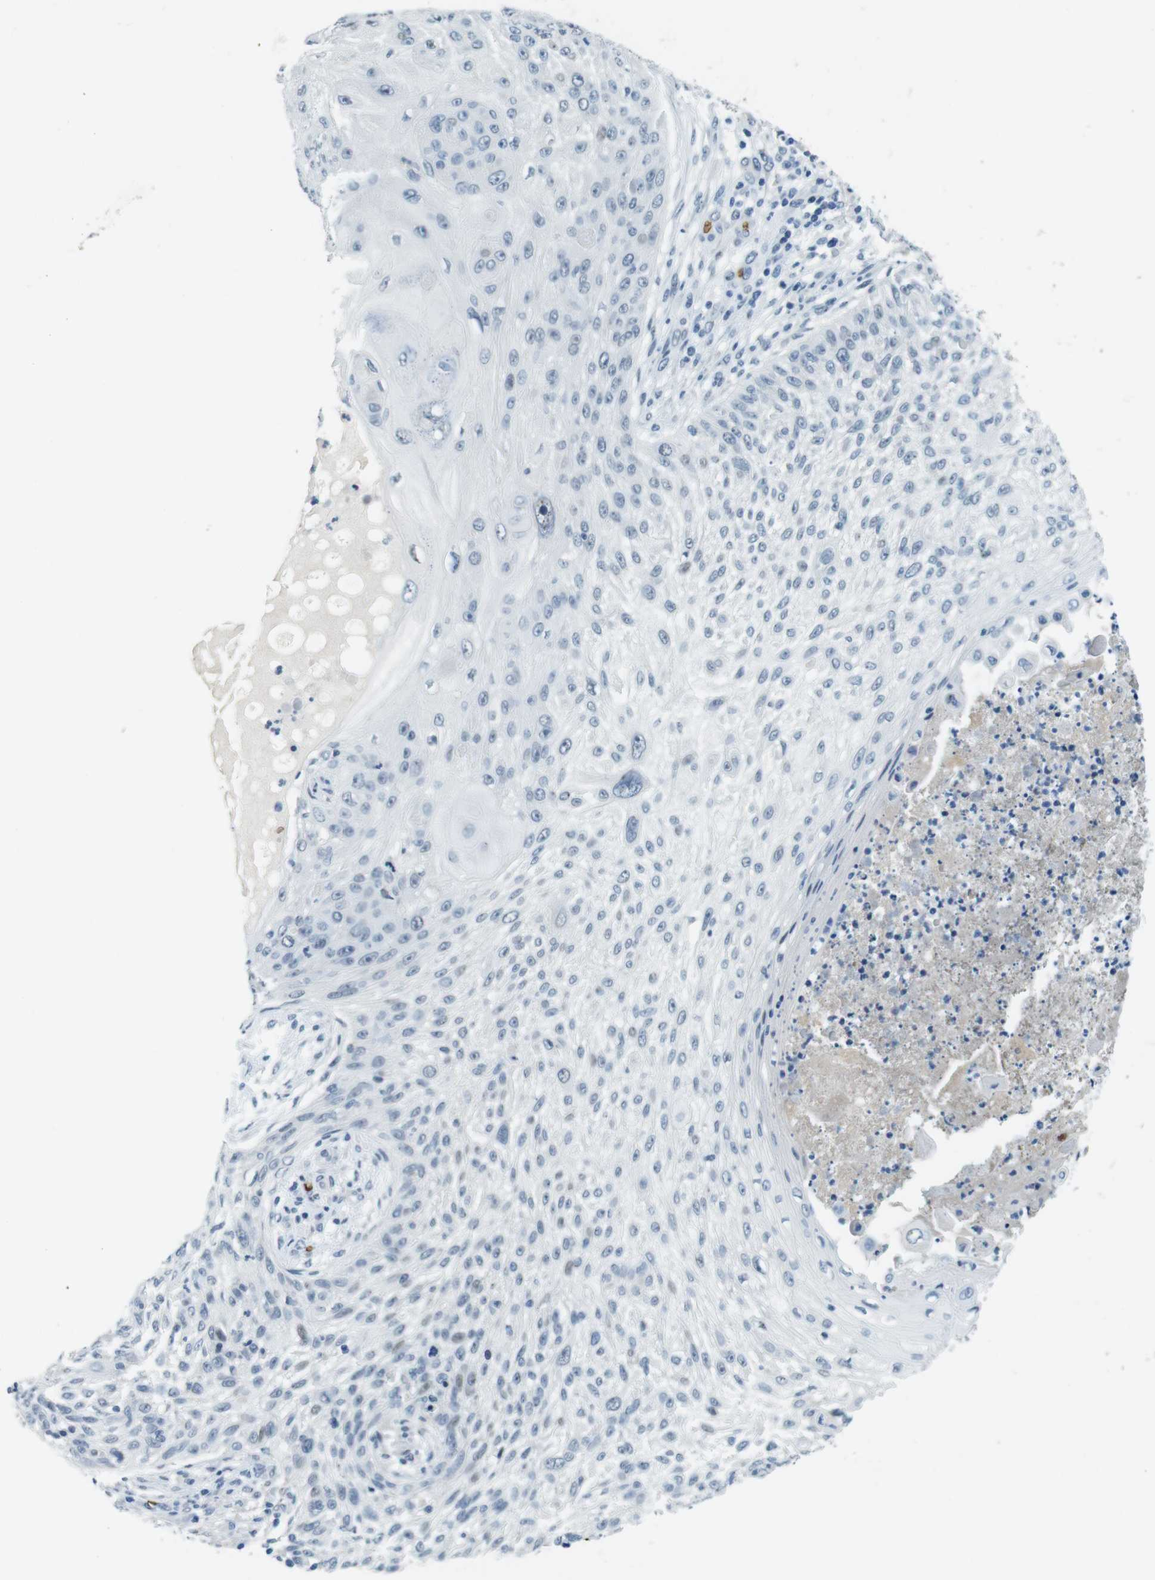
{"staining": {"intensity": "negative", "quantity": "none", "location": "none"}, "tissue": "skin cancer", "cell_type": "Tumor cells", "image_type": "cancer", "snomed": [{"axis": "morphology", "description": "Squamous cell carcinoma, NOS"}, {"axis": "topography", "description": "Skin"}], "caption": "This micrograph is of squamous cell carcinoma (skin) stained with immunohistochemistry (IHC) to label a protein in brown with the nuclei are counter-stained blue. There is no staining in tumor cells.", "gene": "SLC4A1", "patient": {"sex": "female", "age": 80}}